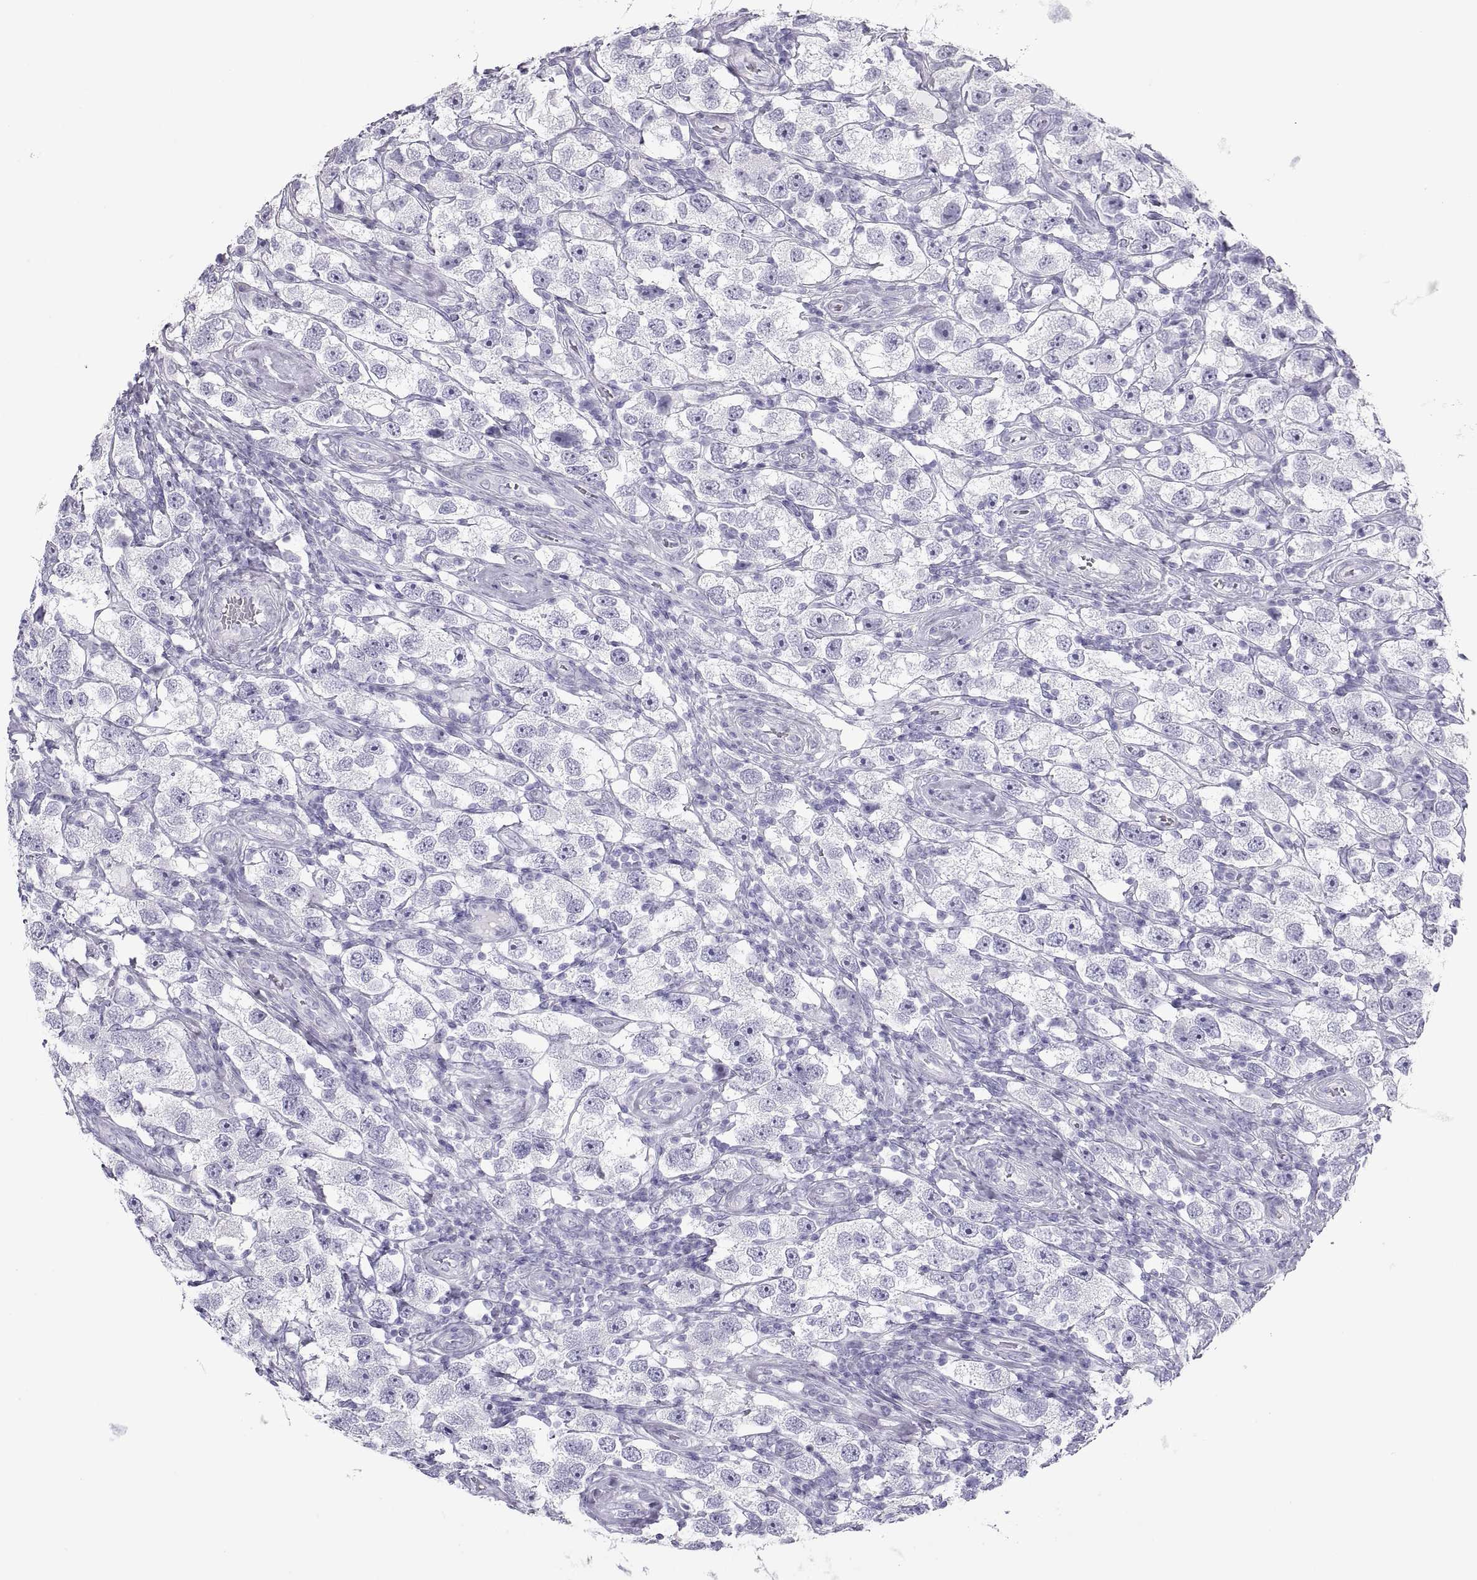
{"staining": {"intensity": "negative", "quantity": "none", "location": "none"}, "tissue": "testis cancer", "cell_type": "Tumor cells", "image_type": "cancer", "snomed": [{"axis": "morphology", "description": "Seminoma, NOS"}, {"axis": "topography", "description": "Testis"}], "caption": "Testis seminoma was stained to show a protein in brown. There is no significant expression in tumor cells.", "gene": "SEMG1", "patient": {"sex": "male", "age": 26}}